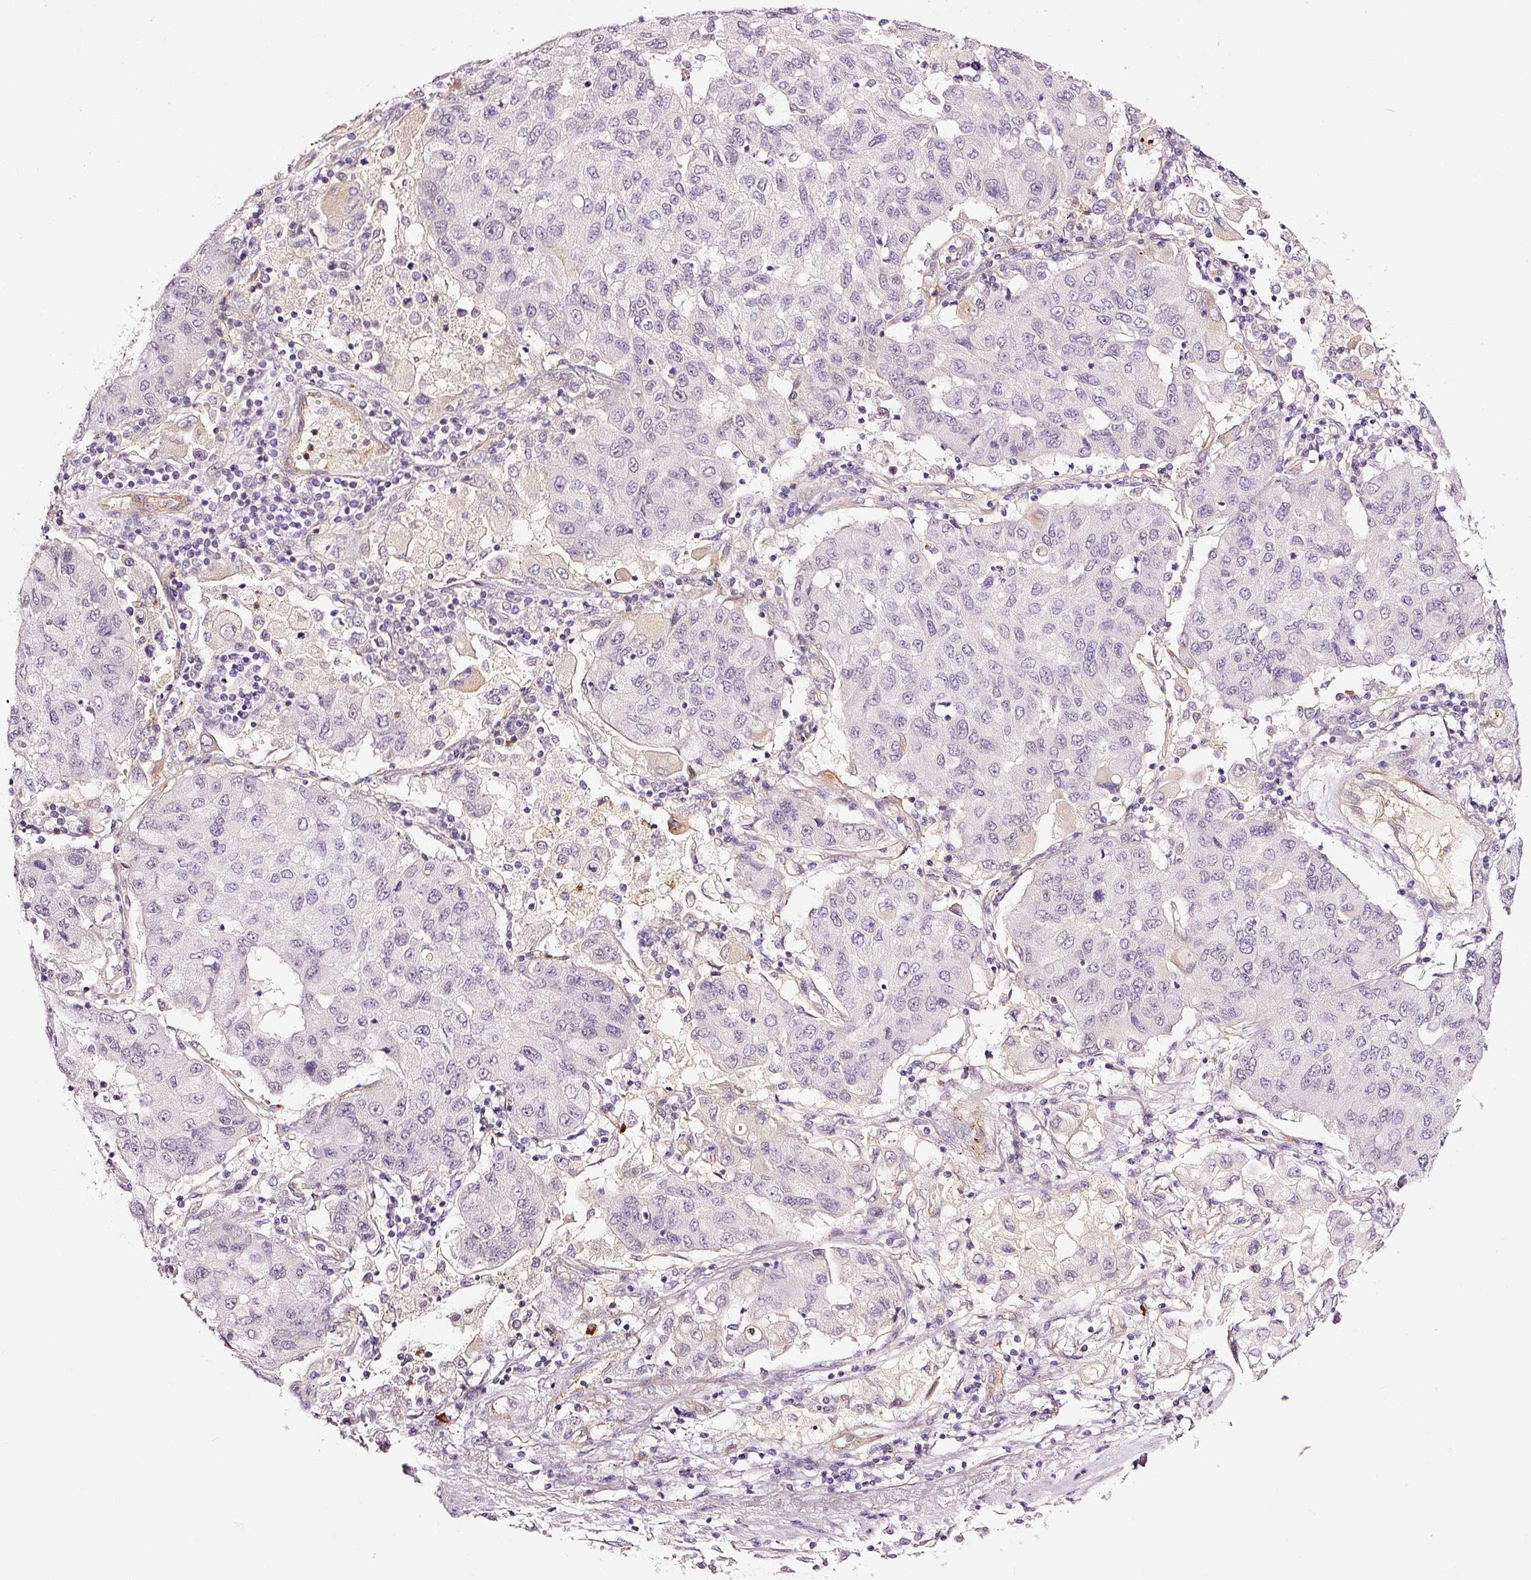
{"staining": {"intensity": "negative", "quantity": "none", "location": "none"}, "tissue": "lung cancer", "cell_type": "Tumor cells", "image_type": "cancer", "snomed": [{"axis": "morphology", "description": "Squamous cell carcinoma, NOS"}, {"axis": "topography", "description": "Lung"}], "caption": "IHC micrograph of human lung cancer (squamous cell carcinoma) stained for a protein (brown), which shows no staining in tumor cells.", "gene": "ABCB4", "patient": {"sex": "male", "age": 74}}